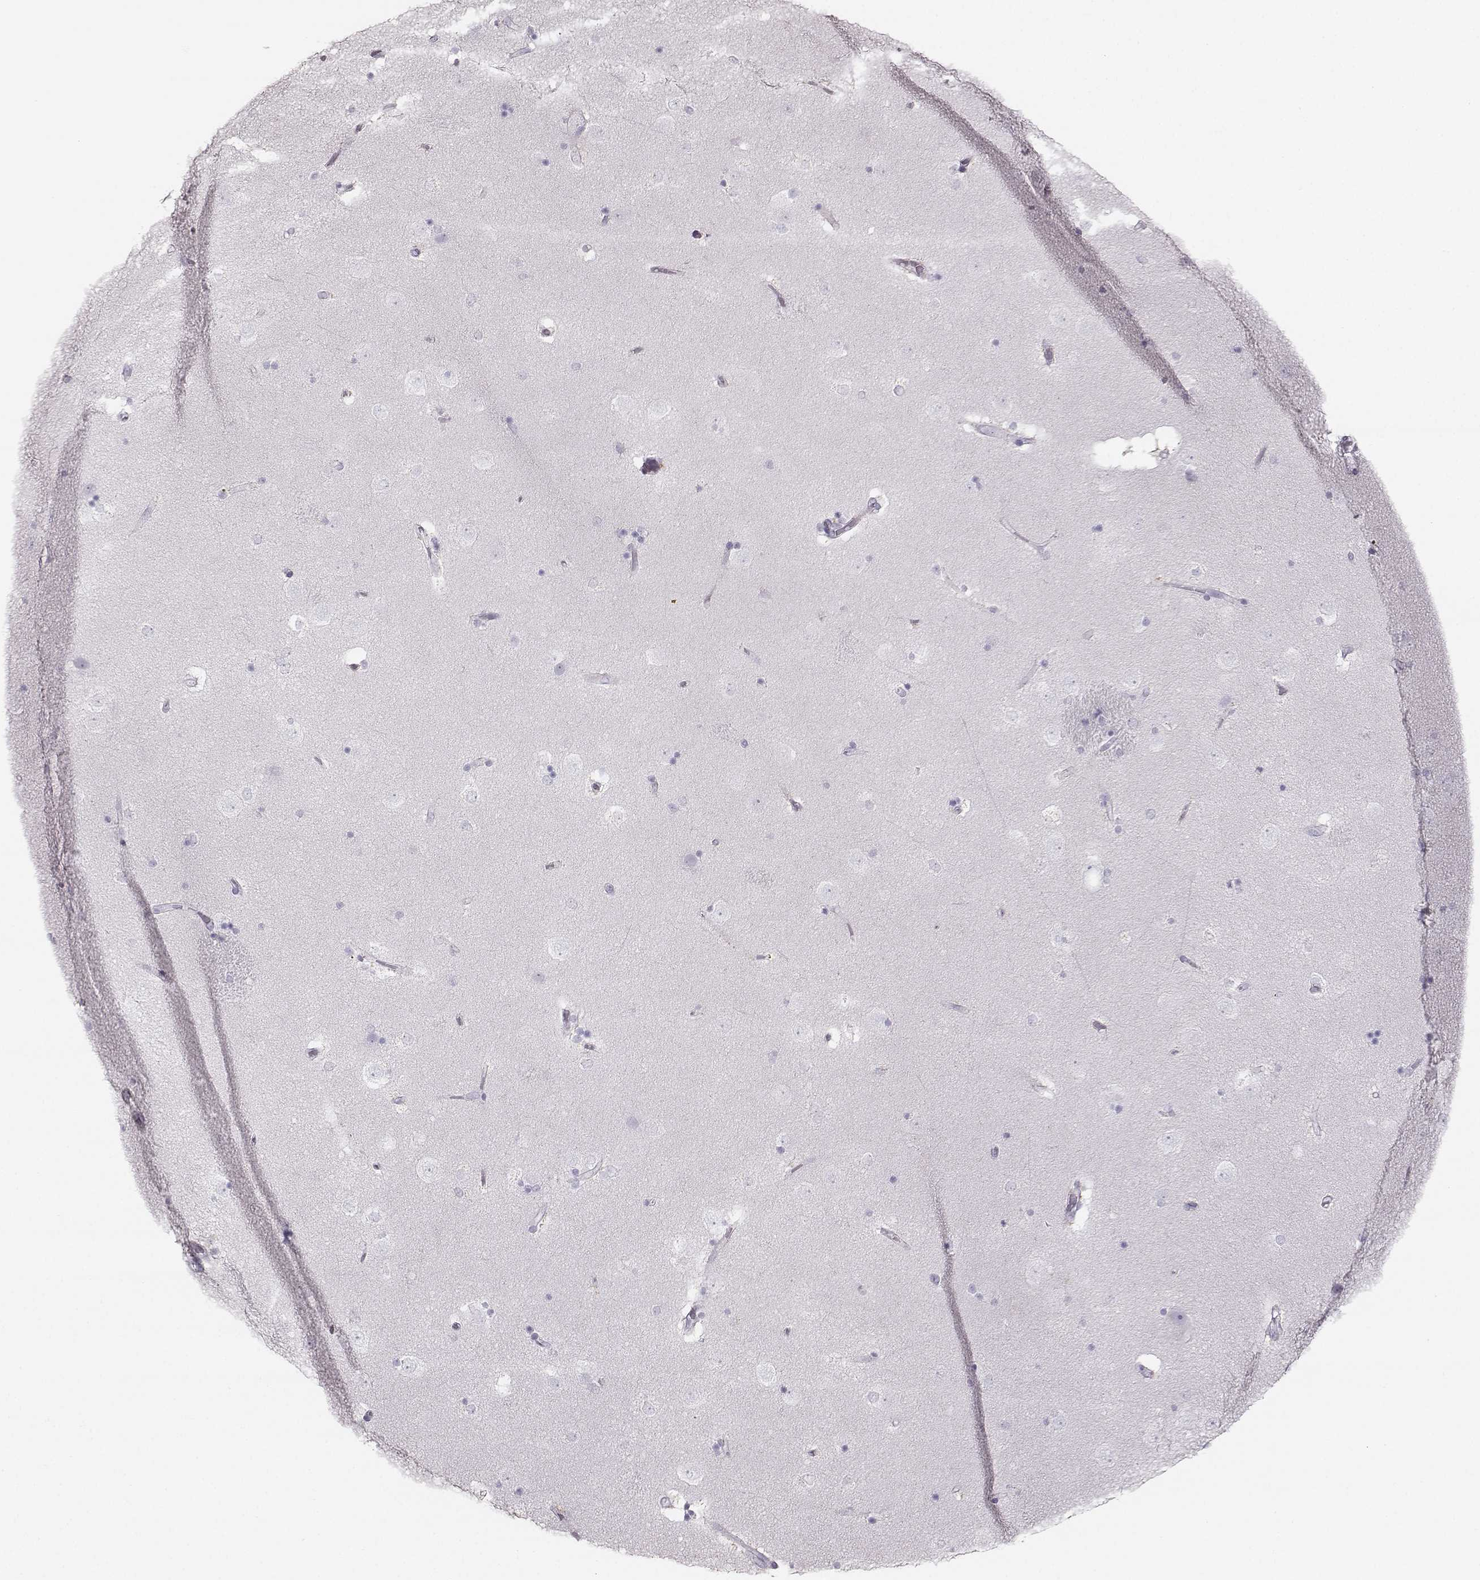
{"staining": {"intensity": "negative", "quantity": "none", "location": "none"}, "tissue": "caudate", "cell_type": "Glial cells", "image_type": "normal", "snomed": [{"axis": "morphology", "description": "Normal tissue, NOS"}, {"axis": "topography", "description": "Lateral ventricle wall"}], "caption": "The micrograph exhibits no staining of glial cells in unremarkable caudate.", "gene": "CASR", "patient": {"sex": "male", "age": 51}}